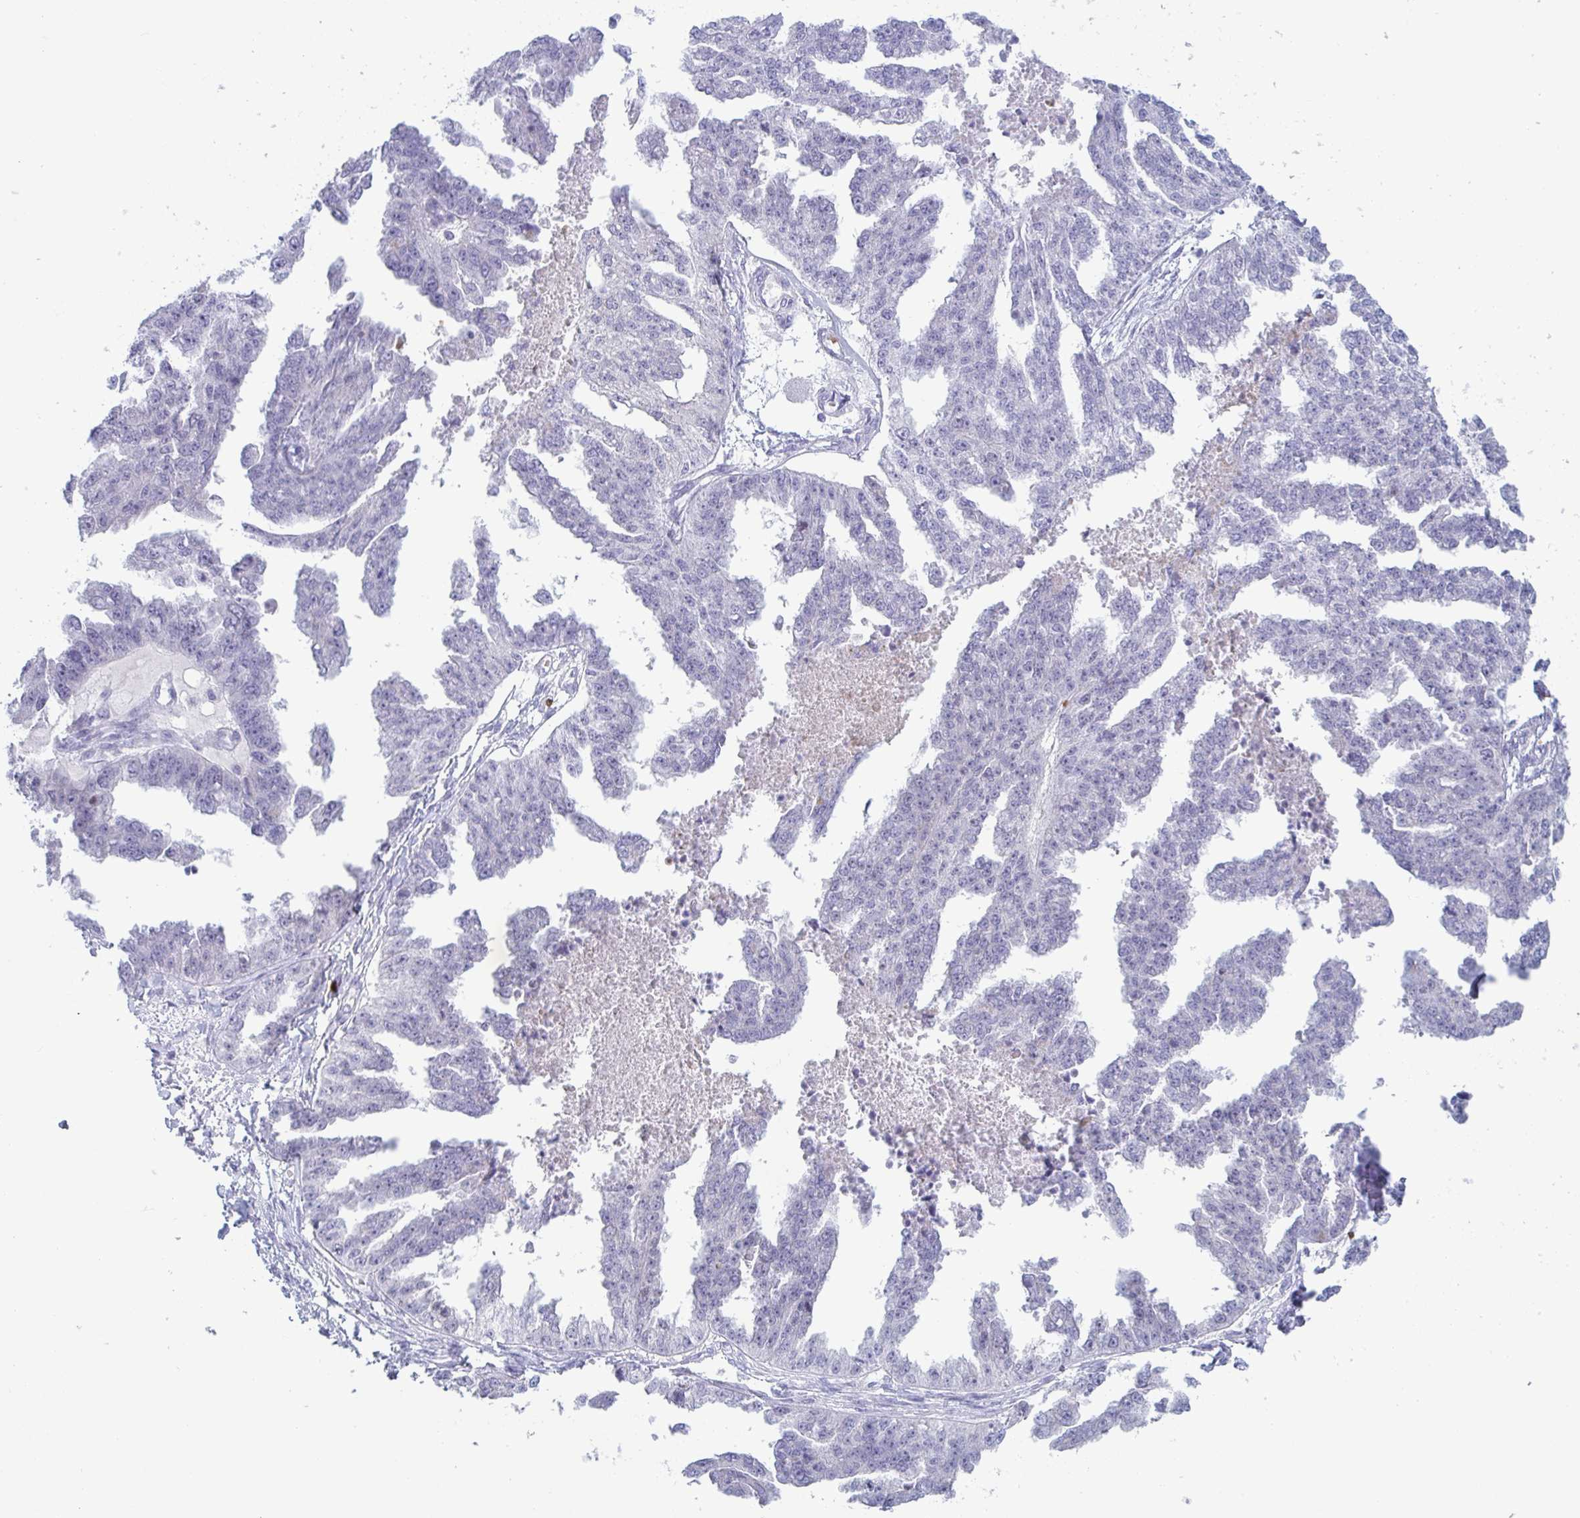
{"staining": {"intensity": "negative", "quantity": "none", "location": "none"}, "tissue": "ovarian cancer", "cell_type": "Tumor cells", "image_type": "cancer", "snomed": [{"axis": "morphology", "description": "Cystadenocarcinoma, serous, NOS"}, {"axis": "topography", "description": "Ovary"}], "caption": "This is an immunohistochemistry histopathology image of ovarian cancer (serous cystadenocarcinoma). There is no expression in tumor cells.", "gene": "CYP4F11", "patient": {"sex": "female", "age": 58}}